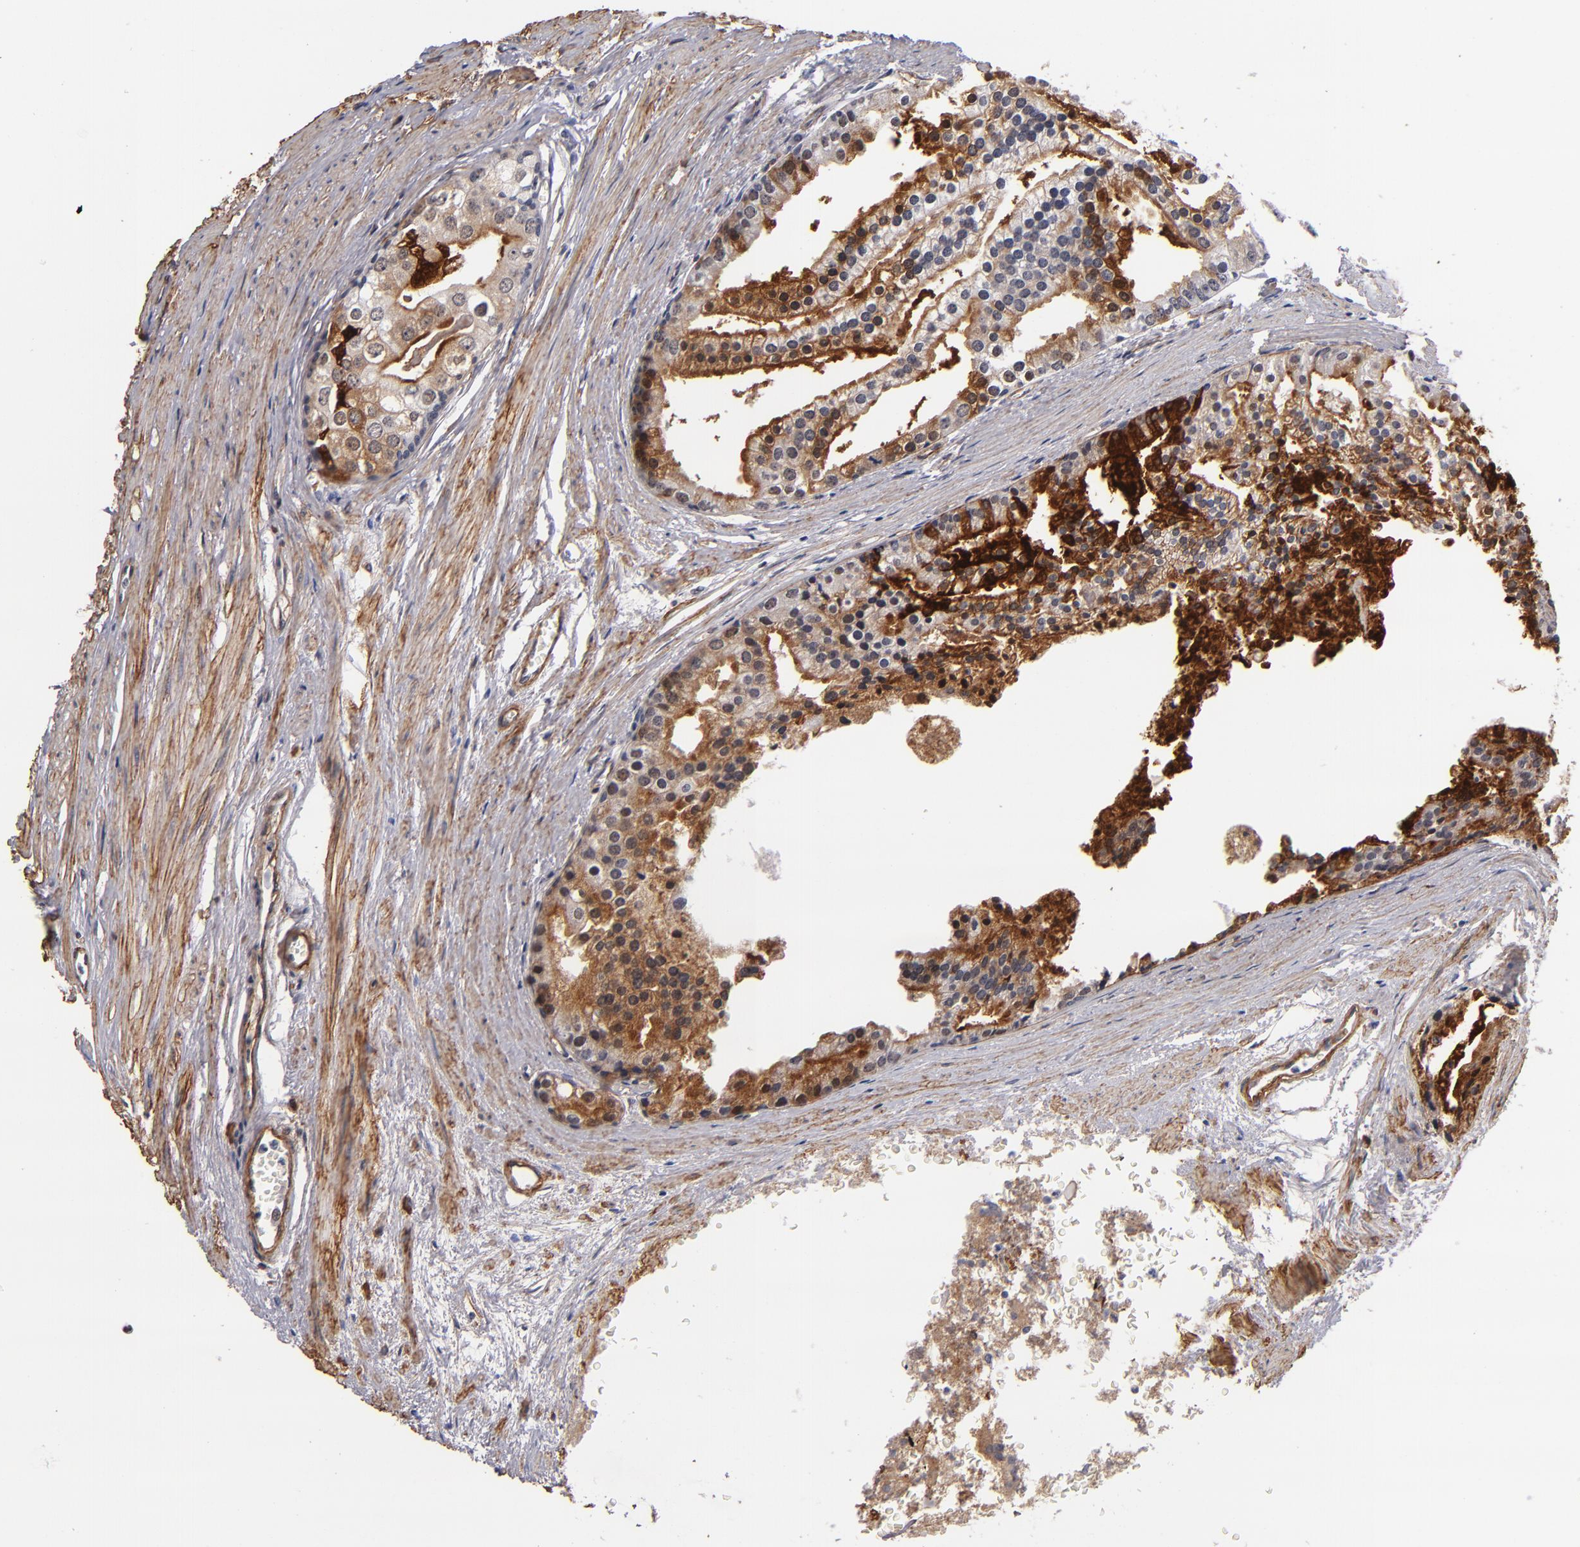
{"staining": {"intensity": "moderate", "quantity": "25%-75%", "location": "cytoplasmic/membranous"}, "tissue": "prostate cancer", "cell_type": "Tumor cells", "image_type": "cancer", "snomed": [{"axis": "morphology", "description": "Adenocarcinoma, High grade"}, {"axis": "topography", "description": "Prostate"}], "caption": "Immunohistochemical staining of human prostate cancer demonstrates medium levels of moderate cytoplasmic/membranous positivity in approximately 25%-75% of tumor cells. (Brightfield microscopy of DAB IHC at high magnification).", "gene": "LAMC1", "patient": {"sex": "male", "age": 56}}